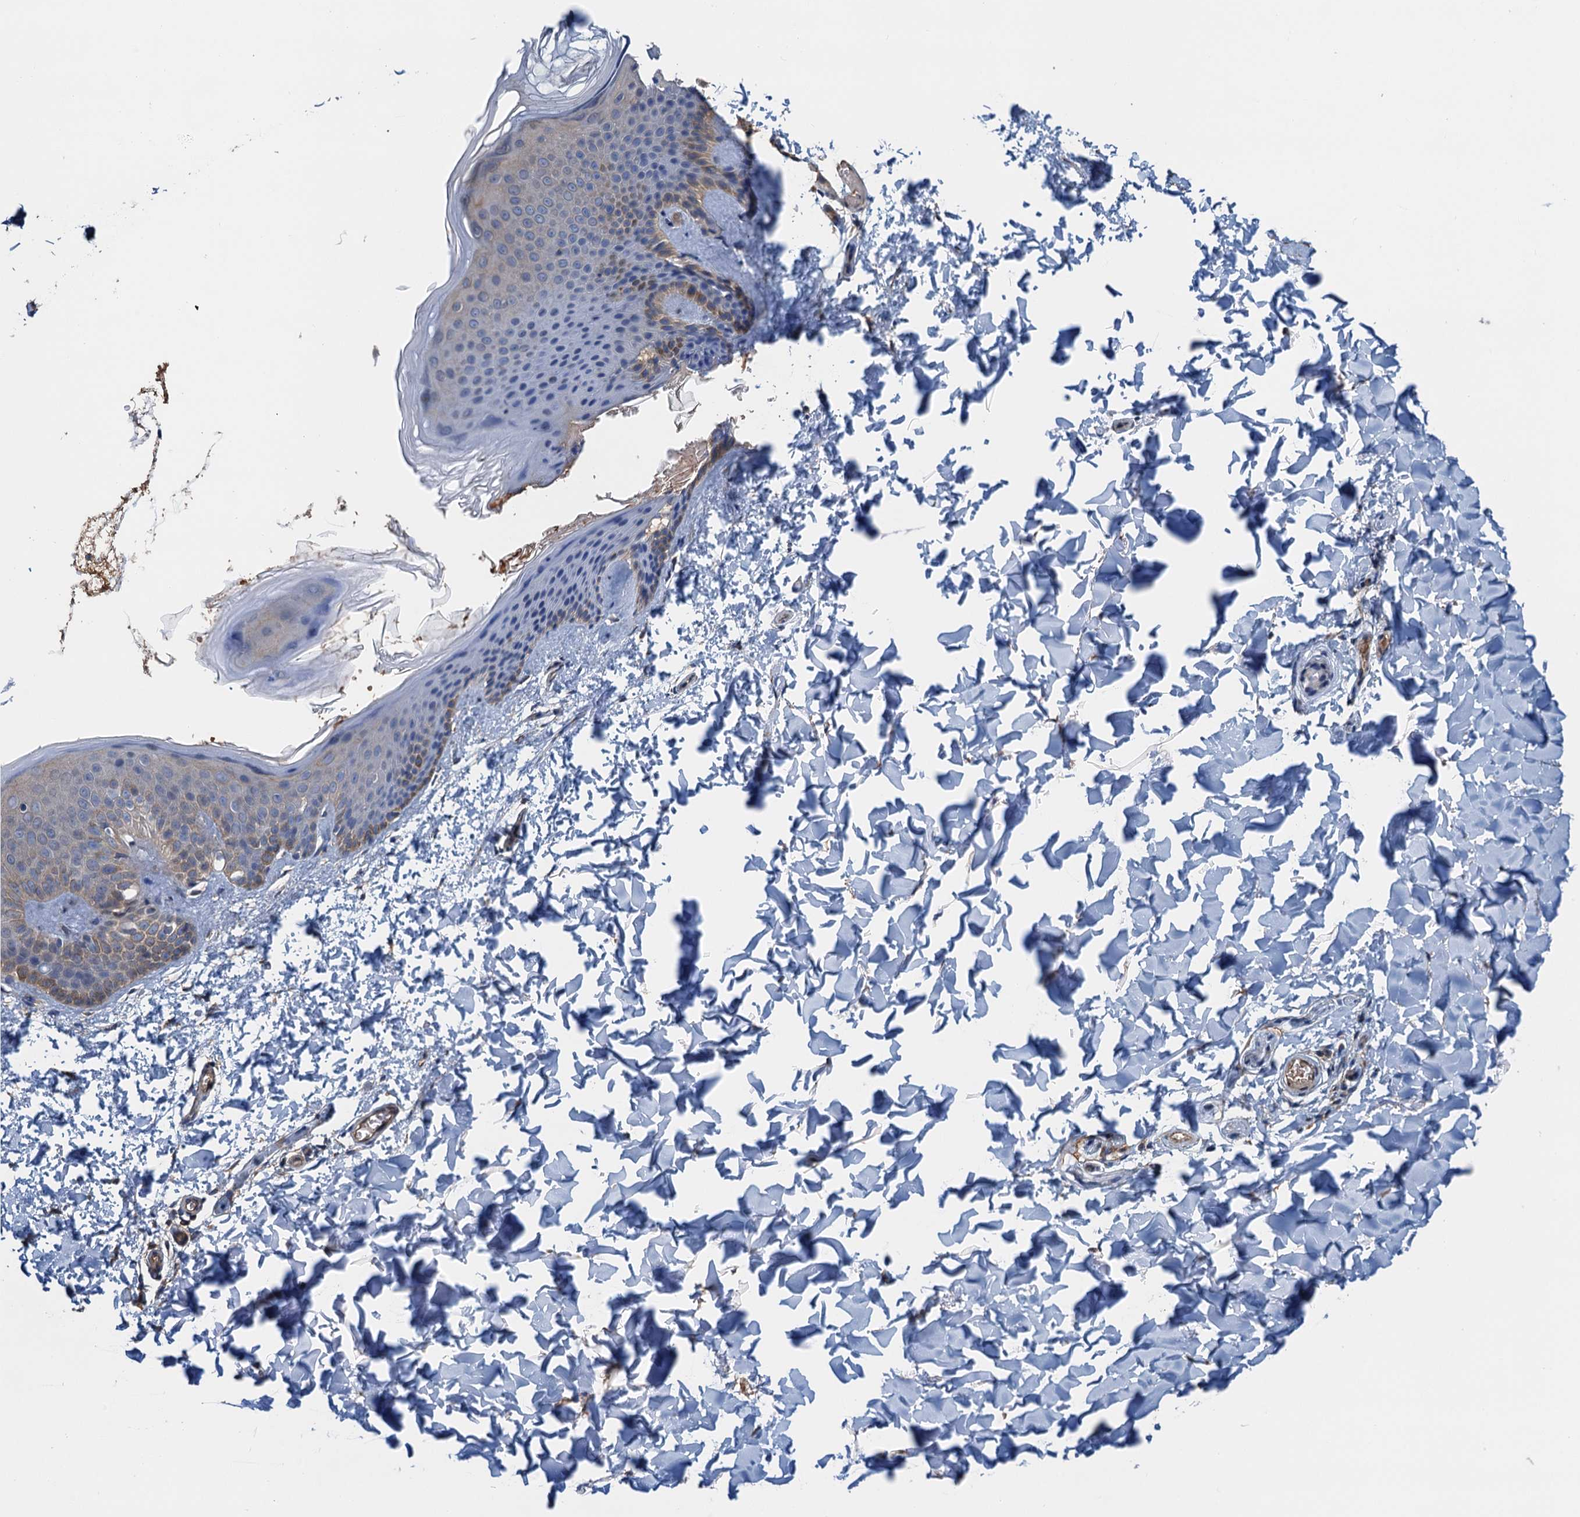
{"staining": {"intensity": "weak", "quantity": ">75%", "location": "cytoplasmic/membranous"}, "tissue": "skin", "cell_type": "Fibroblasts", "image_type": "normal", "snomed": [{"axis": "morphology", "description": "Normal tissue, NOS"}, {"axis": "topography", "description": "Skin"}], "caption": "The immunohistochemical stain highlights weak cytoplasmic/membranous staining in fibroblasts of benign skin.", "gene": "ROGDI", "patient": {"sex": "male", "age": 36}}